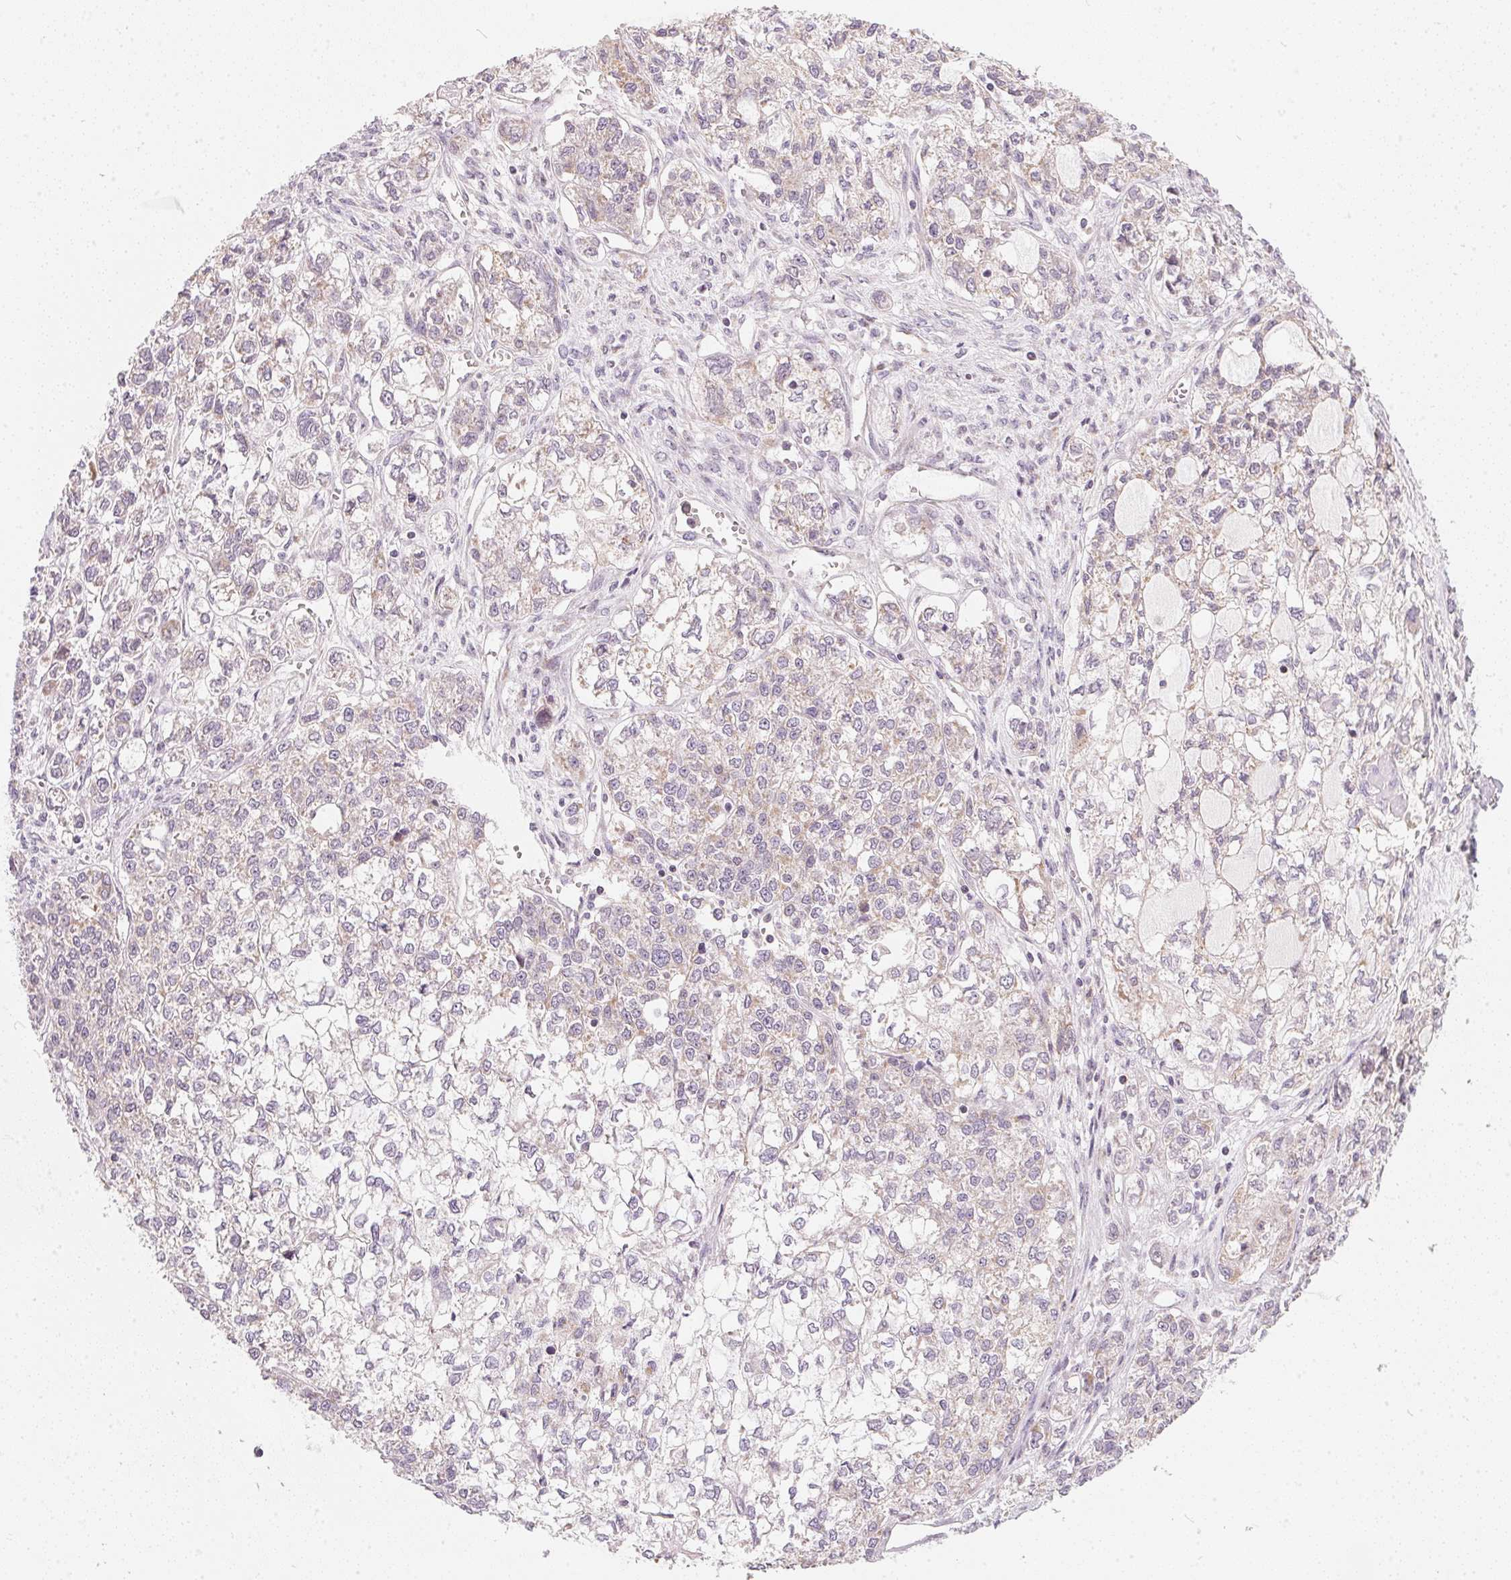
{"staining": {"intensity": "weak", "quantity": "25%-75%", "location": "cytoplasmic/membranous"}, "tissue": "ovarian cancer", "cell_type": "Tumor cells", "image_type": "cancer", "snomed": [{"axis": "morphology", "description": "Carcinoma, endometroid"}, {"axis": "topography", "description": "Ovary"}], "caption": "There is low levels of weak cytoplasmic/membranous positivity in tumor cells of ovarian endometroid carcinoma, as demonstrated by immunohistochemical staining (brown color).", "gene": "COQ7", "patient": {"sex": "female", "age": 64}}